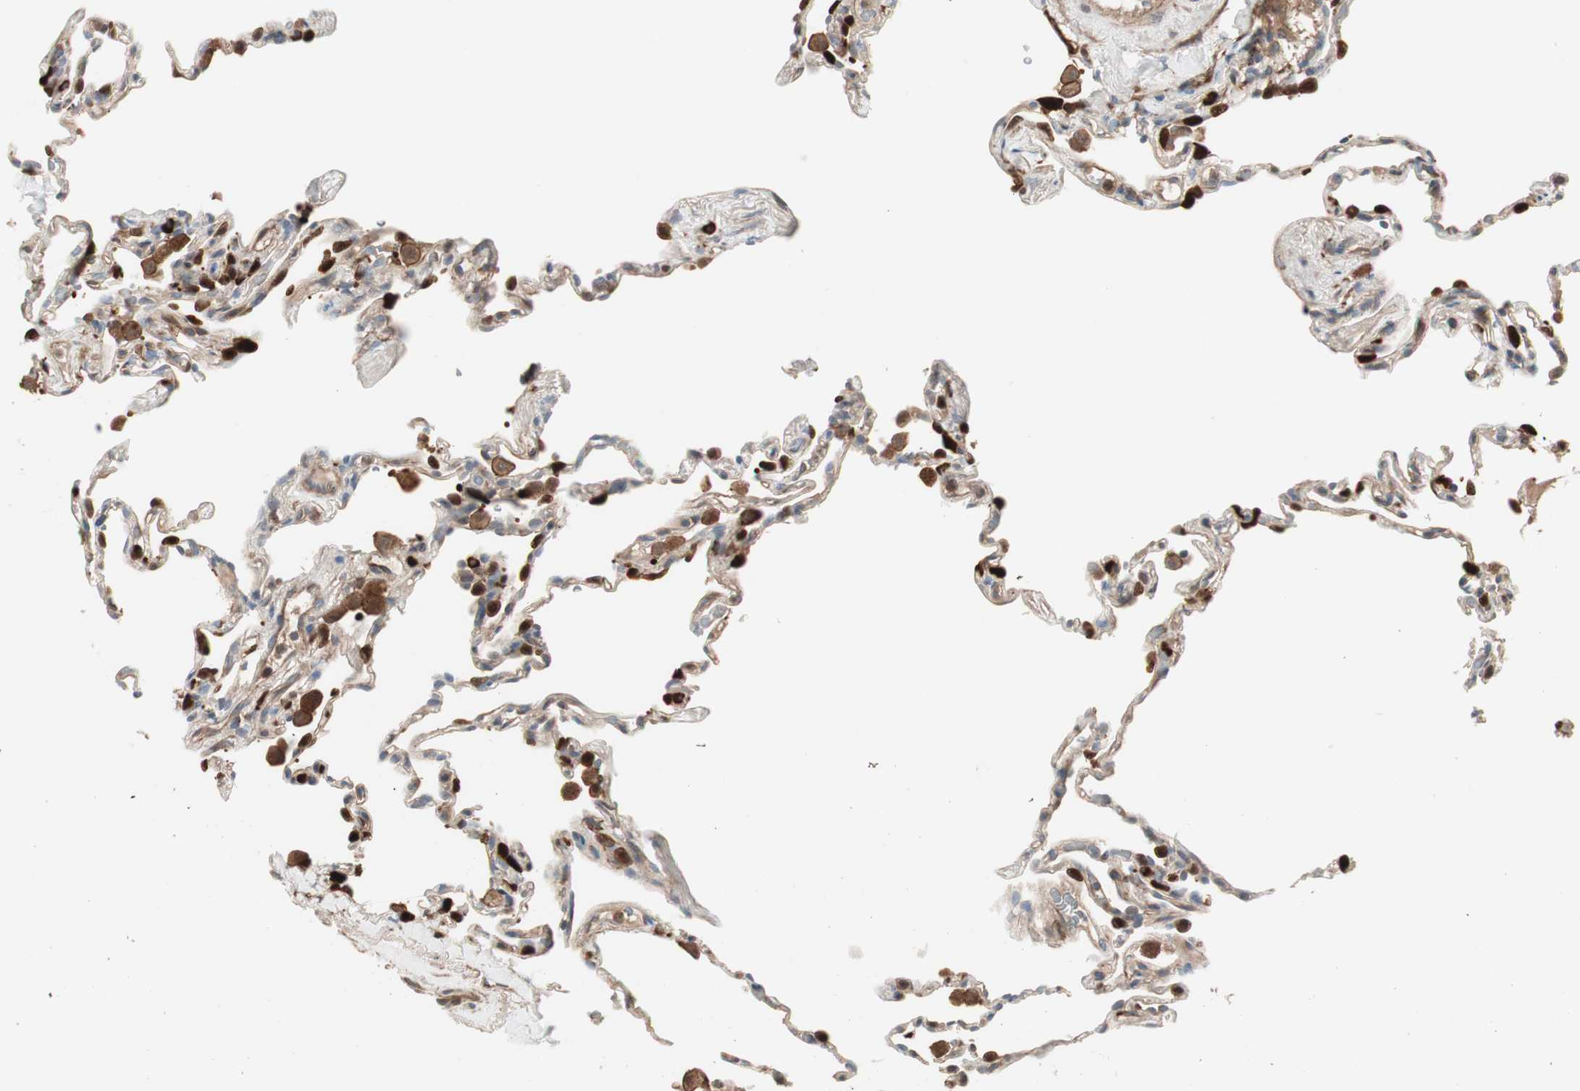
{"staining": {"intensity": "strong", "quantity": "25%-75%", "location": "cytoplasmic/membranous,nuclear"}, "tissue": "lung", "cell_type": "Alveolar cells", "image_type": "normal", "snomed": [{"axis": "morphology", "description": "Normal tissue, NOS"}, {"axis": "topography", "description": "Lung"}], "caption": "IHC histopathology image of benign lung: human lung stained using IHC shows high levels of strong protein expression localized specifically in the cytoplasmic/membranous,nuclear of alveolar cells, appearing as a cytoplasmic/membranous,nuclear brown color.", "gene": "STAB1", "patient": {"sex": "male", "age": 59}}